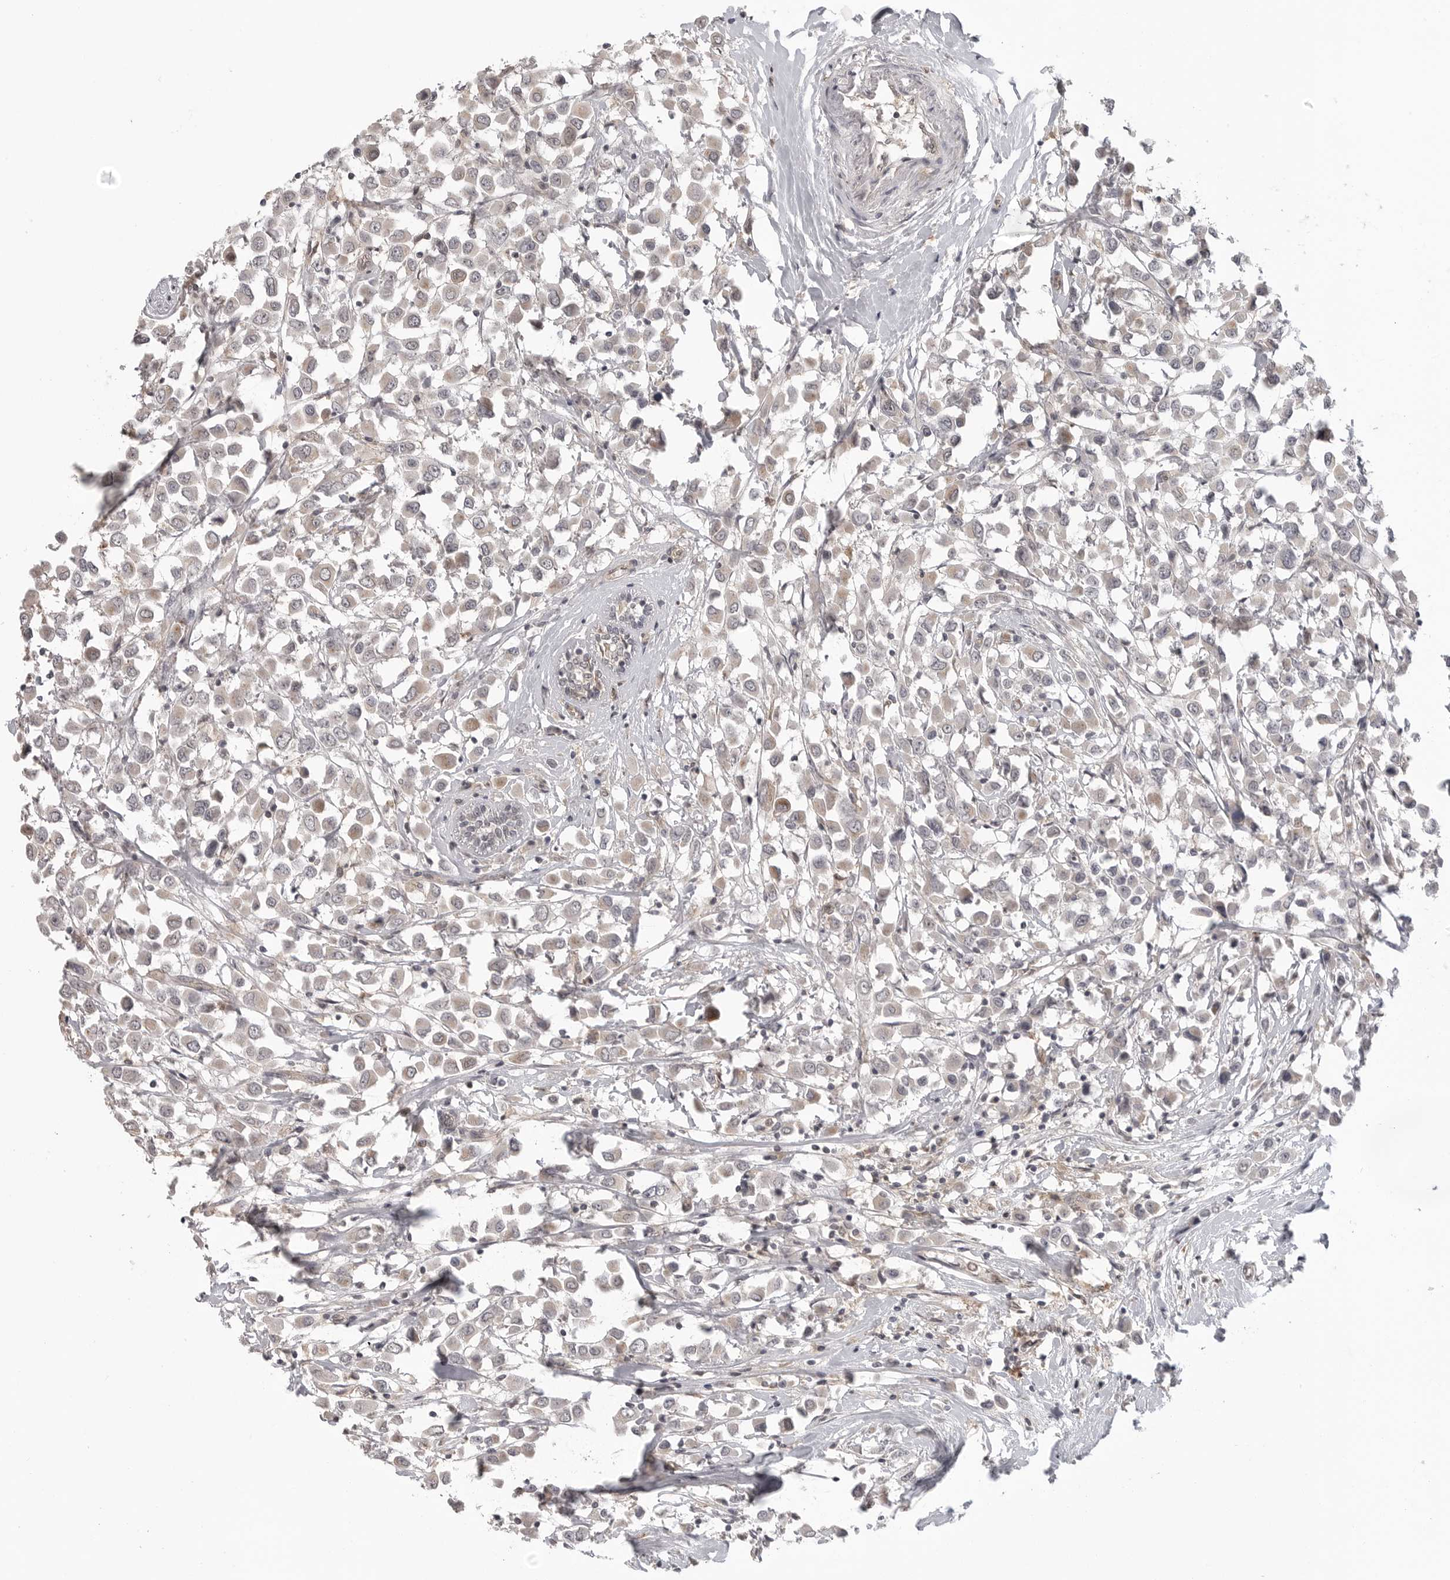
{"staining": {"intensity": "weak", "quantity": "25%-75%", "location": "cytoplasmic/membranous"}, "tissue": "breast cancer", "cell_type": "Tumor cells", "image_type": "cancer", "snomed": [{"axis": "morphology", "description": "Duct carcinoma"}, {"axis": "topography", "description": "Breast"}], "caption": "About 25%-75% of tumor cells in human breast infiltrating ductal carcinoma reveal weak cytoplasmic/membranous protein positivity as visualized by brown immunohistochemical staining.", "gene": "IFNGR1", "patient": {"sex": "female", "age": 61}}